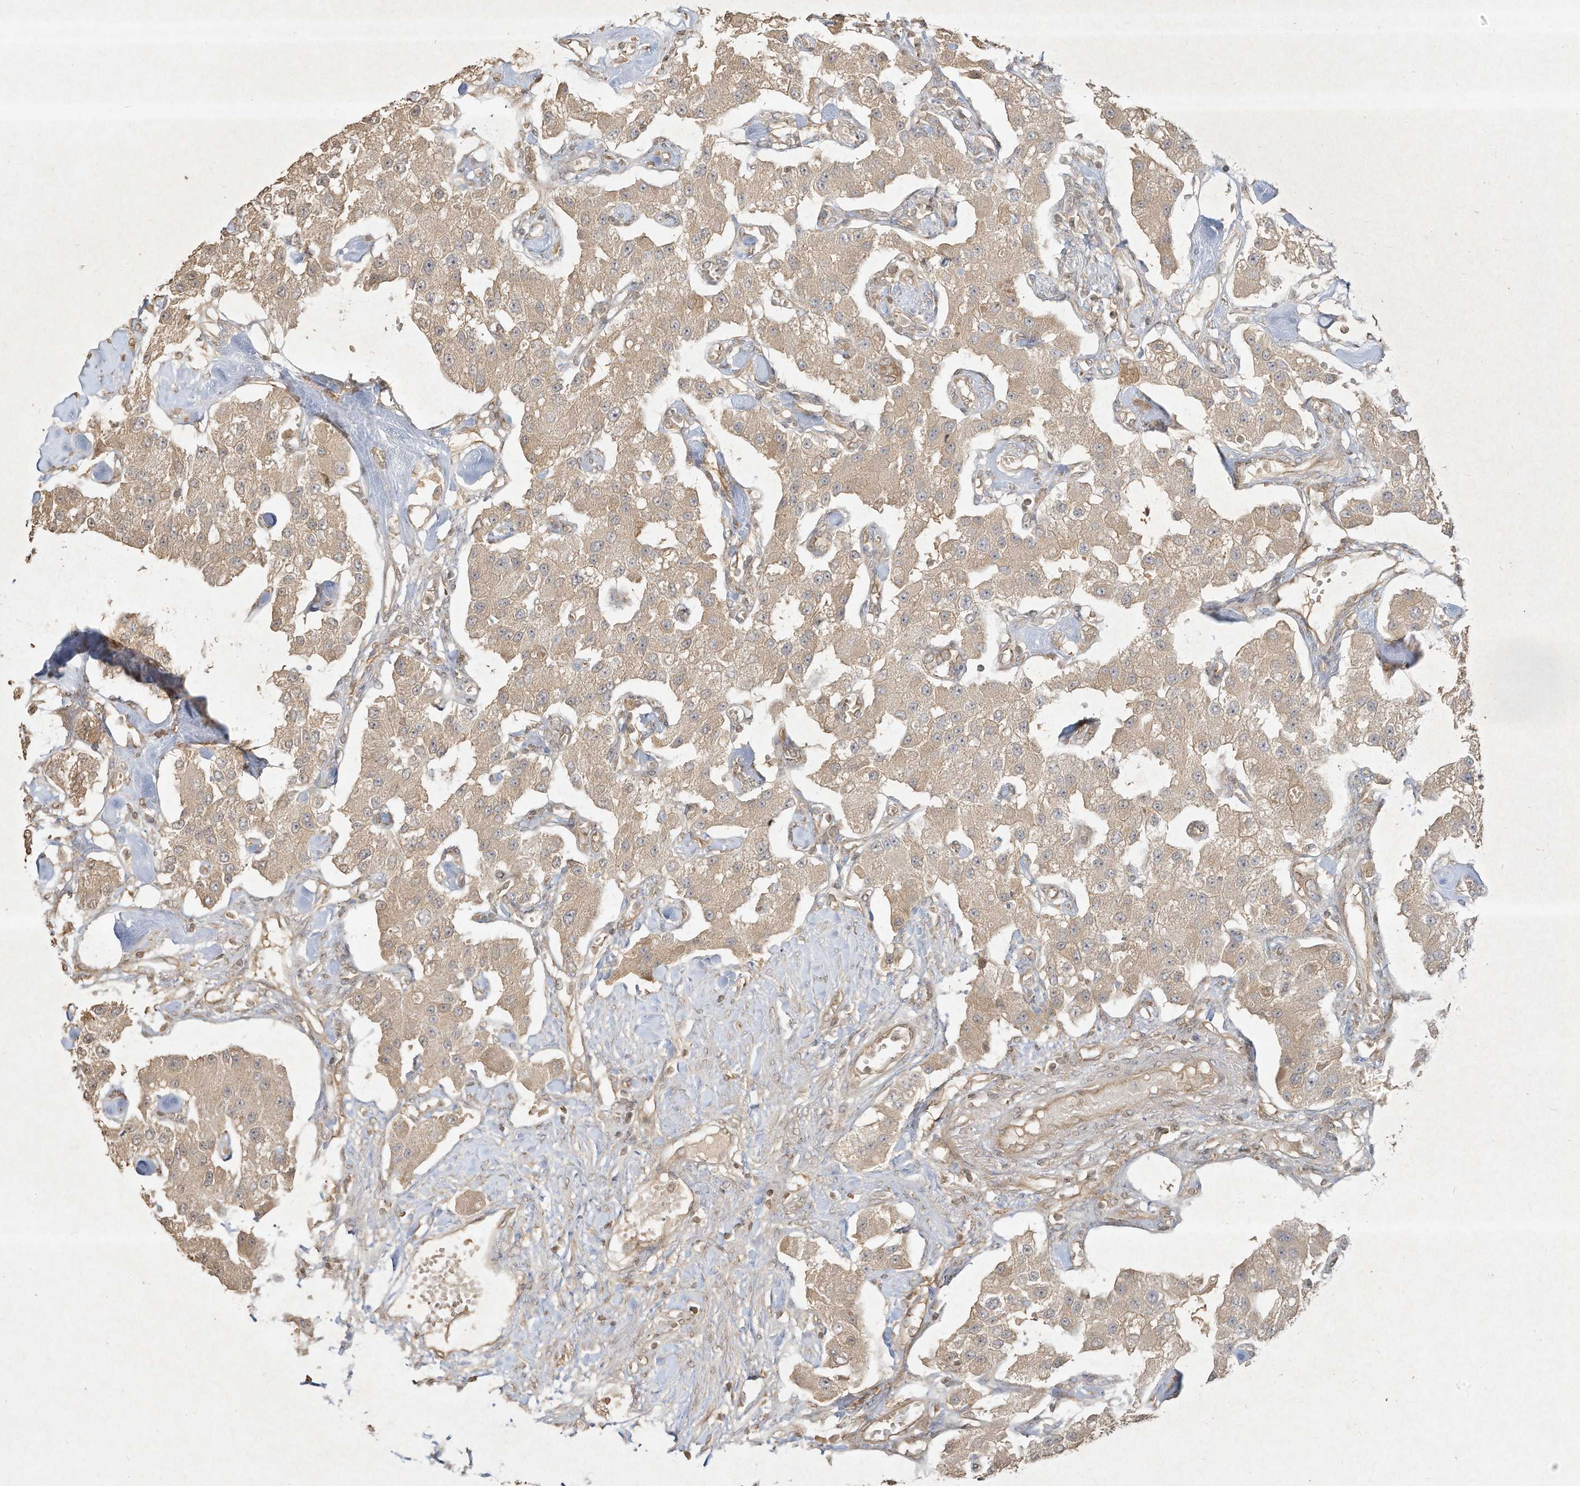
{"staining": {"intensity": "weak", "quantity": ">75%", "location": "cytoplasmic/membranous"}, "tissue": "carcinoid", "cell_type": "Tumor cells", "image_type": "cancer", "snomed": [{"axis": "morphology", "description": "Carcinoid, malignant, NOS"}, {"axis": "topography", "description": "Pancreas"}], "caption": "Immunohistochemistry (IHC) (DAB) staining of carcinoid (malignant) shows weak cytoplasmic/membranous protein expression in approximately >75% of tumor cells. The staining was performed using DAB, with brown indicating positive protein expression. Nuclei are stained blue with hematoxylin.", "gene": "DYNC1I2", "patient": {"sex": "male", "age": 41}}